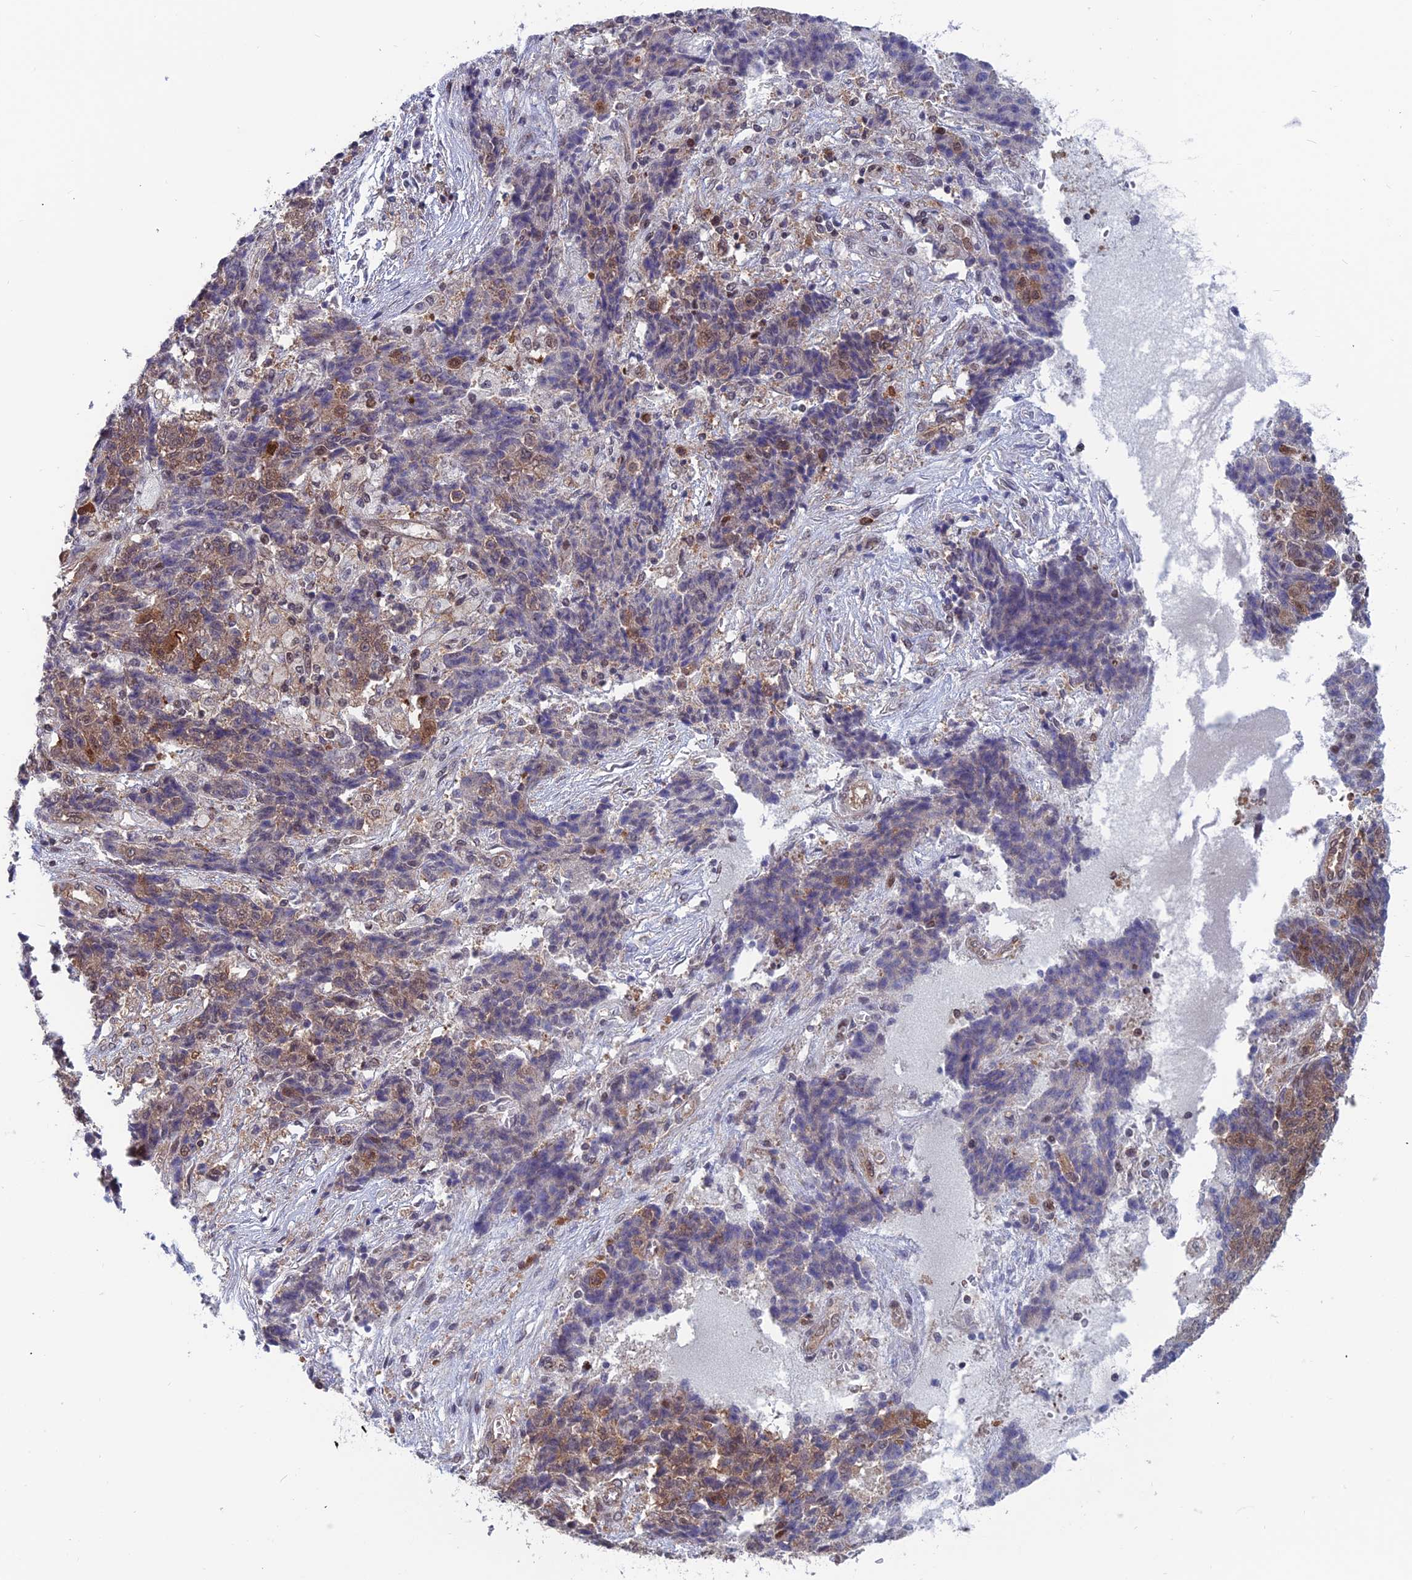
{"staining": {"intensity": "moderate", "quantity": "25%-75%", "location": "cytoplasmic/membranous,nuclear"}, "tissue": "ovarian cancer", "cell_type": "Tumor cells", "image_type": "cancer", "snomed": [{"axis": "morphology", "description": "Carcinoma, endometroid"}, {"axis": "topography", "description": "Ovary"}], "caption": "IHC (DAB (3,3'-diaminobenzidine)) staining of ovarian cancer demonstrates moderate cytoplasmic/membranous and nuclear protein staining in about 25%-75% of tumor cells.", "gene": "IGBP1", "patient": {"sex": "female", "age": 42}}